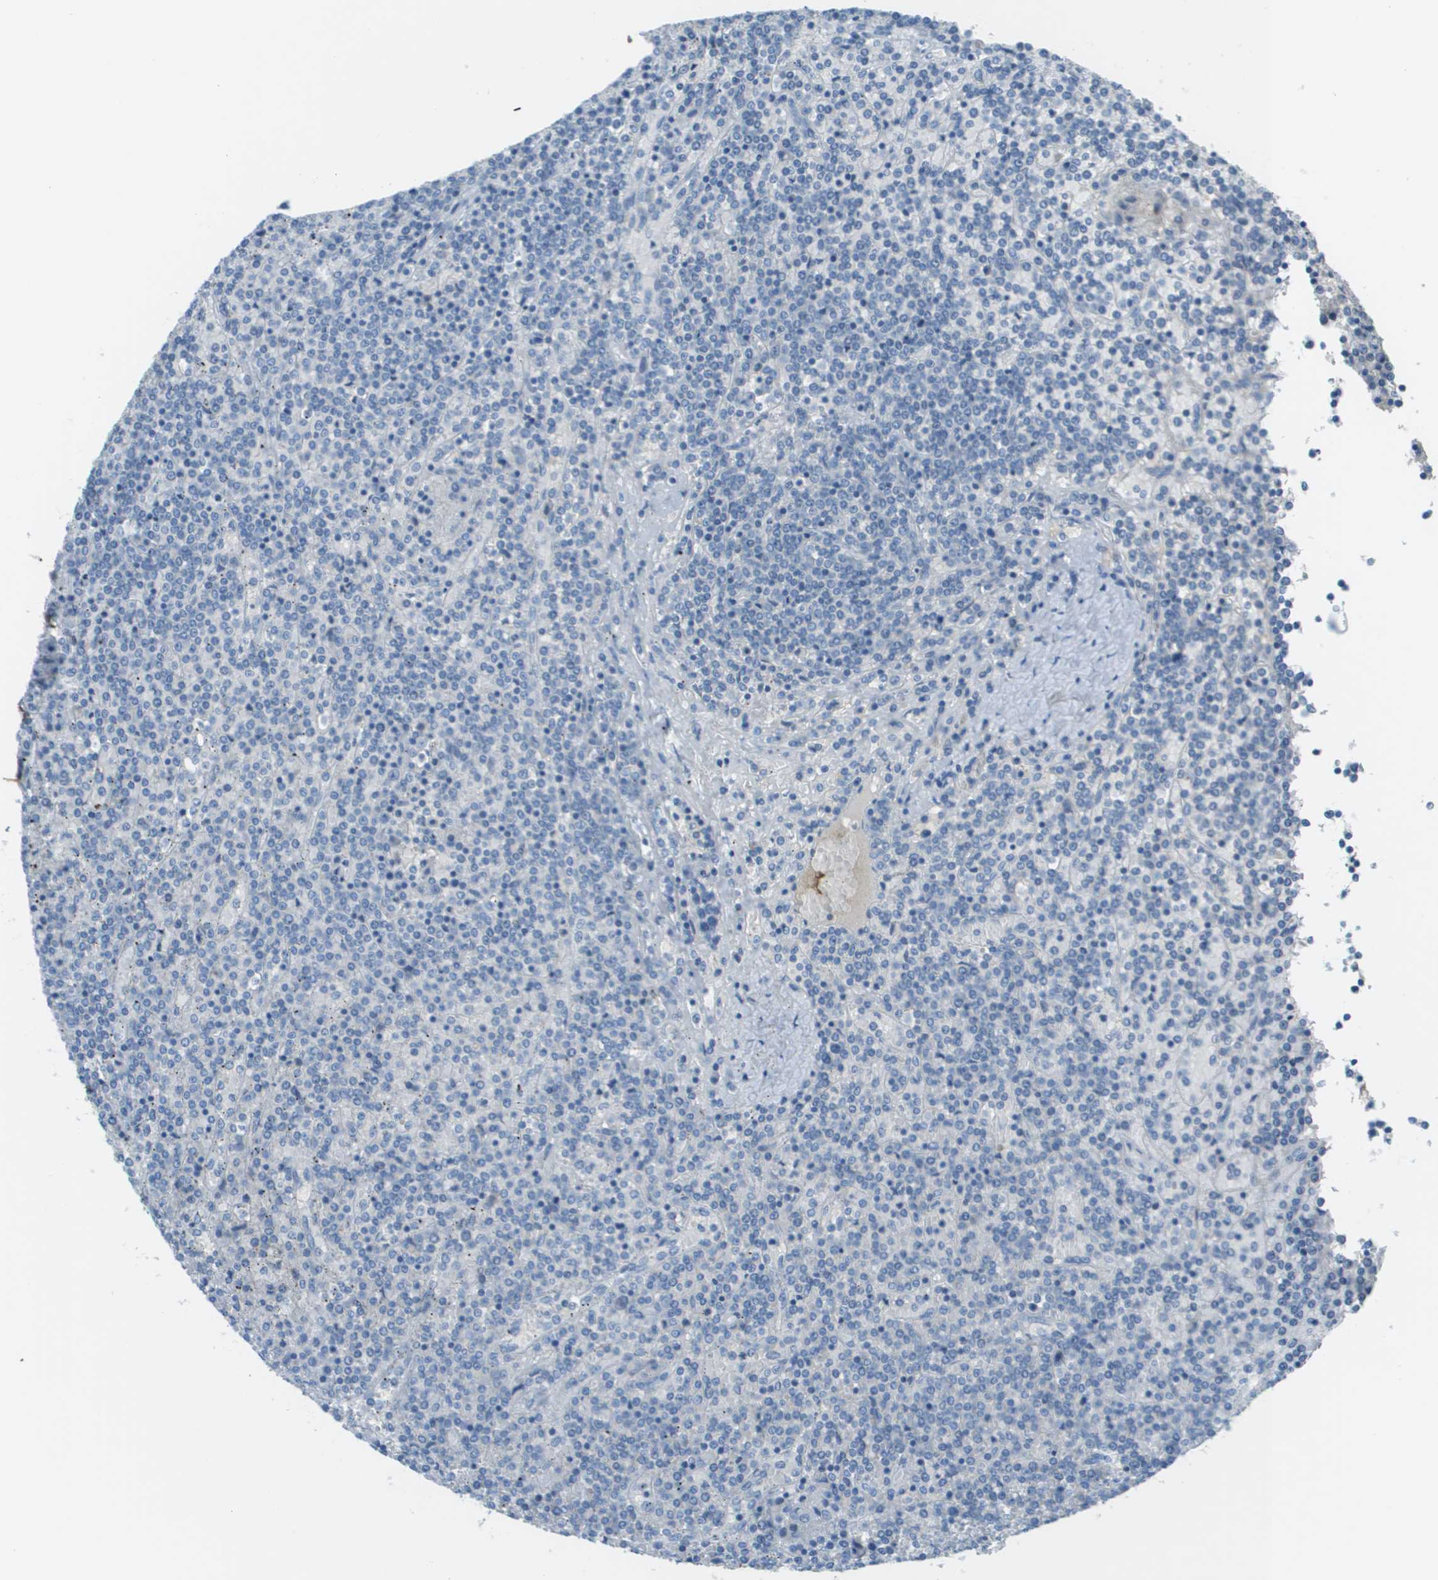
{"staining": {"intensity": "negative", "quantity": "none", "location": "none"}, "tissue": "lymphoma", "cell_type": "Tumor cells", "image_type": "cancer", "snomed": [{"axis": "morphology", "description": "Malignant lymphoma, non-Hodgkin's type, Low grade"}, {"axis": "topography", "description": "Spleen"}], "caption": "Immunohistochemical staining of human lymphoma displays no significant expression in tumor cells. (Immunohistochemistry, brightfield microscopy, high magnification).", "gene": "DCN", "patient": {"sex": "female", "age": 19}}